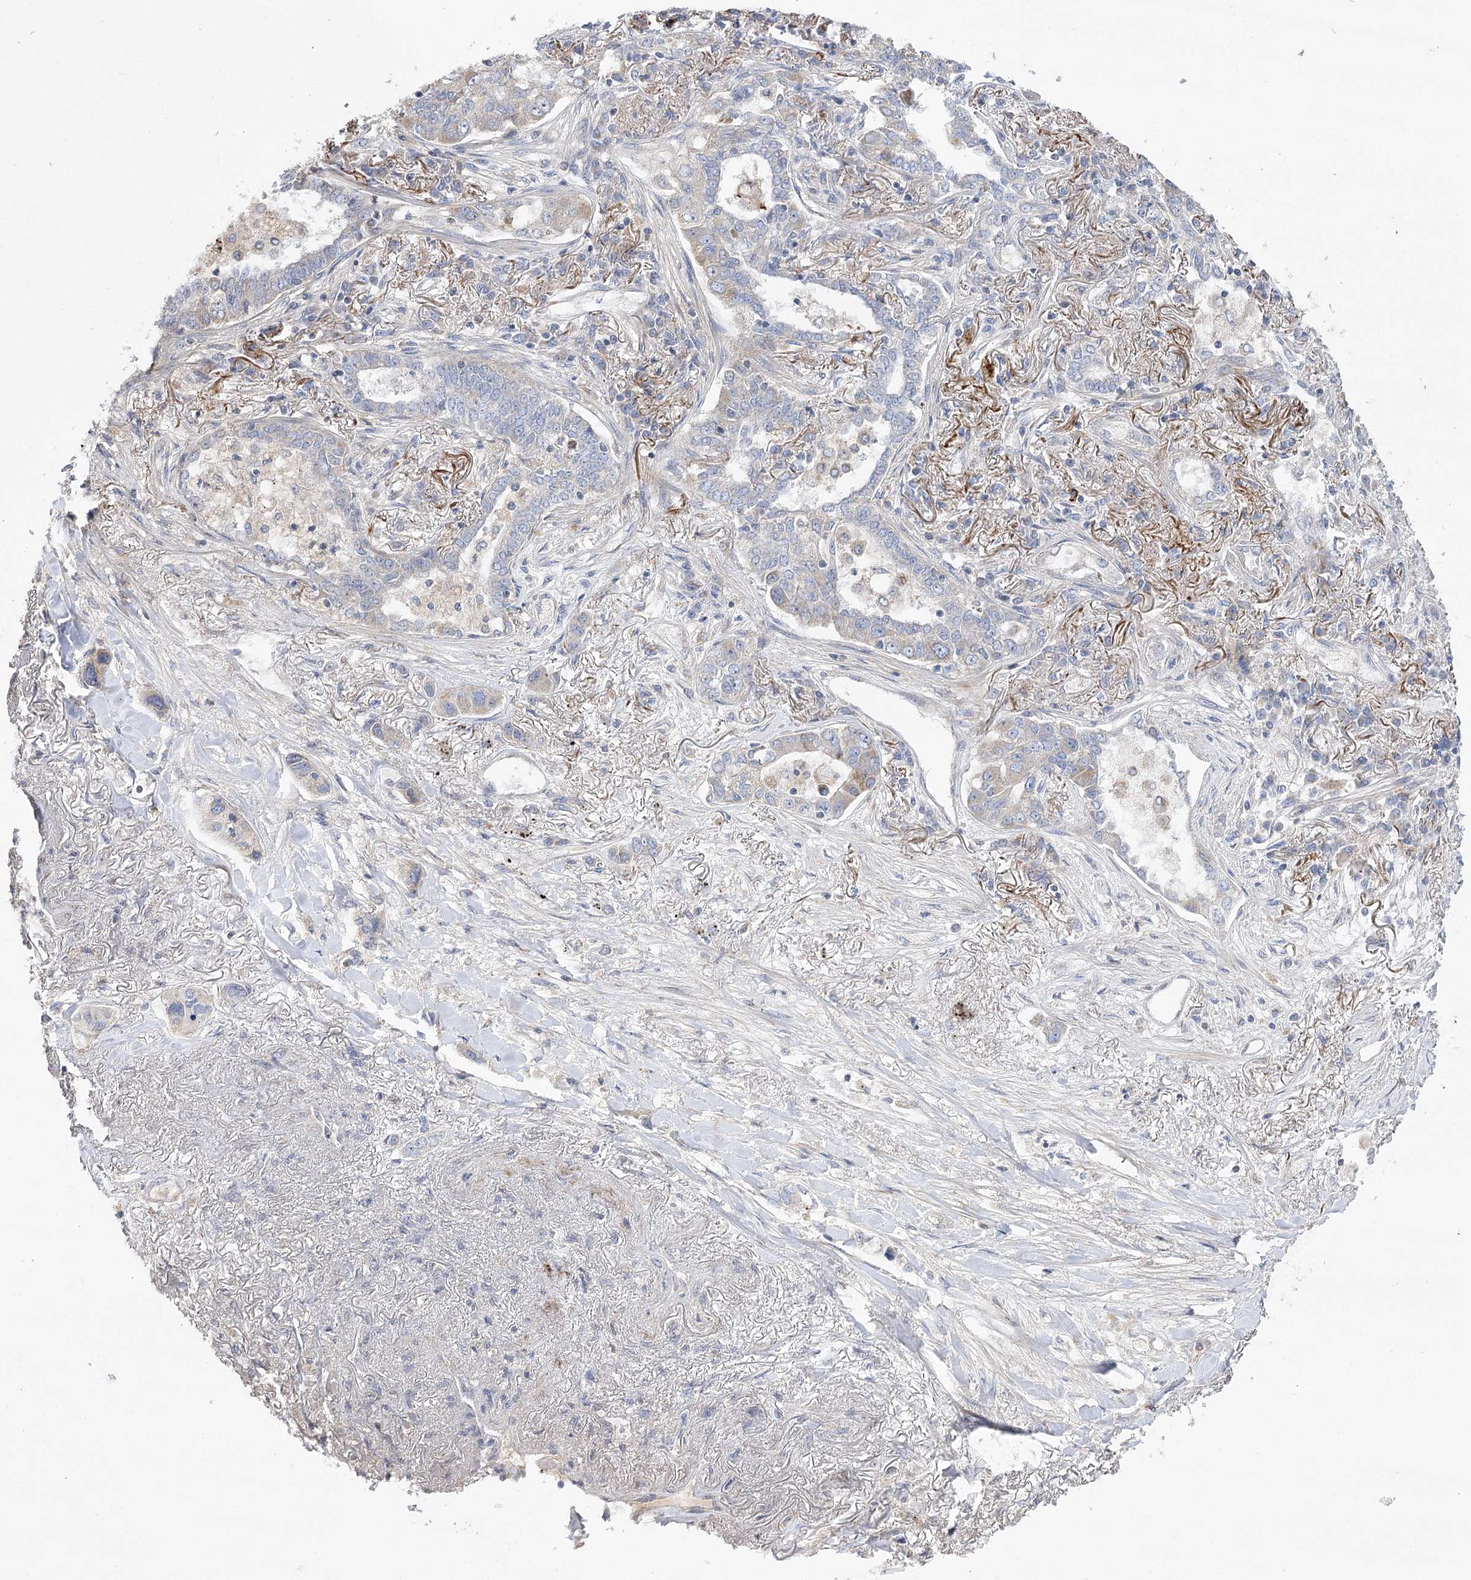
{"staining": {"intensity": "negative", "quantity": "none", "location": "none"}, "tissue": "lung cancer", "cell_type": "Tumor cells", "image_type": "cancer", "snomed": [{"axis": "morphology", "description": "Adenocarcinoma, NOS"}, {"axis": "topography", "description": "Lung"}], "caption": "Lung cancer (adenocarcinoma) was stained to show a protein in brown. There is no significant expression in tumor cells.", "gene": "OBSL1", "patient": {"sex": "male", "age": 49}}